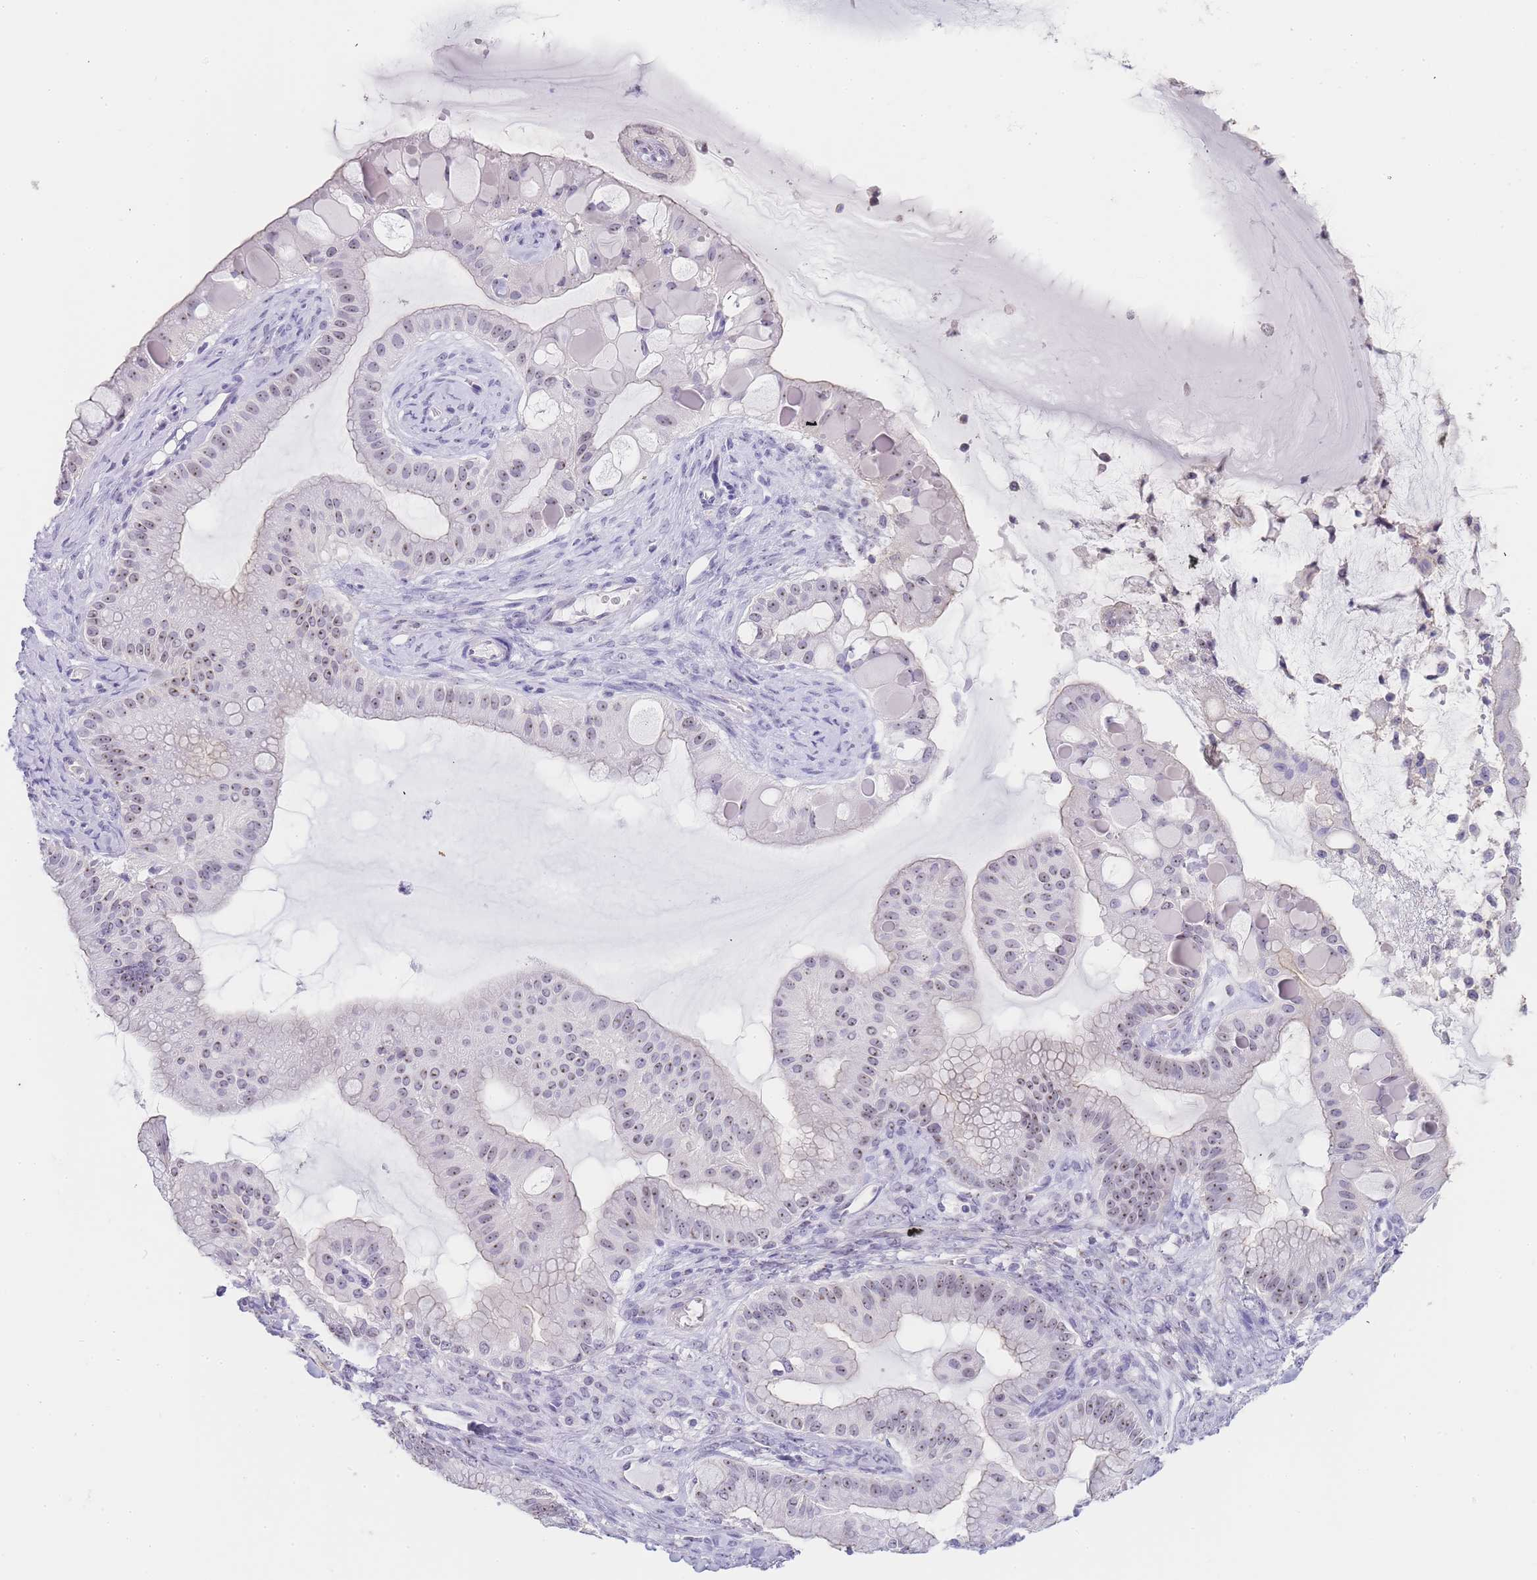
{"staining": {"intensity": "moderate", "quantity": "25%-75%", "location": "nuclear"}, "tissue": "ovarian cancer", "cell_type": "Tumor cells", "image_type": "cancer", "snomed": [{"axis": "morphology", "description": "Cystadenocarcinoma, mucinous, NOS"}, {"axis": "topography", "description": "Ovary"}], "caption": "A micrograph of human ovarian mucinous cystadenocarcinoma stained for a protein displays moderate nuclear brown staining in tumor cells.", "gene": "NOP14", "patient": {"sex": "female", "age": 61}}